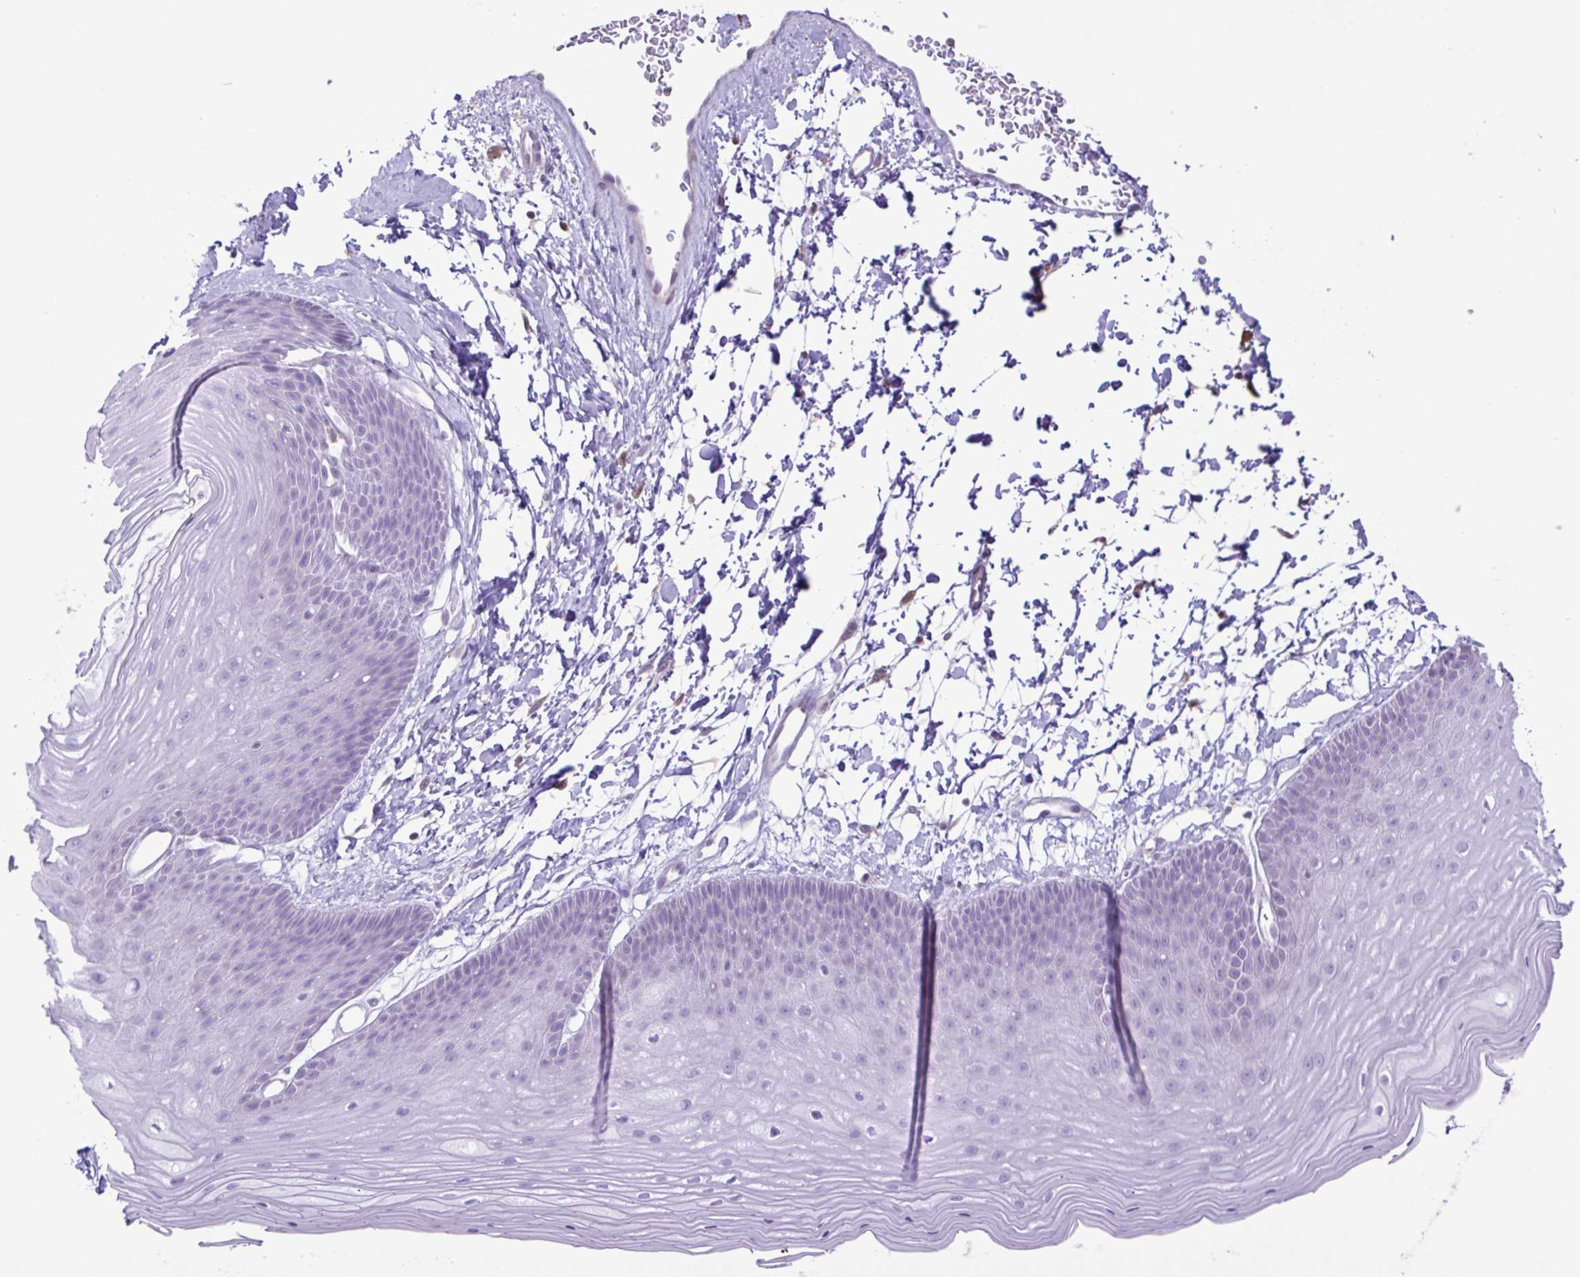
{"staining": {"intensity": "weak", "quantity": "<25%", "location": "cytoplasmic/membranous"}, "tissue": "skin", "cell_type": "Epidermal cells", "image_type": "normal", "snomed": [{"axis": "morphology", "description": "Normal tissue, NOS"}, {"axis": "topography", "description": "Anal"}], "caption": "Histopathology image shows no protein positivity in epidermal cells of benign skin.", "gene": "CYP17A1", "patient": {"sex": "male", "age": 53}}